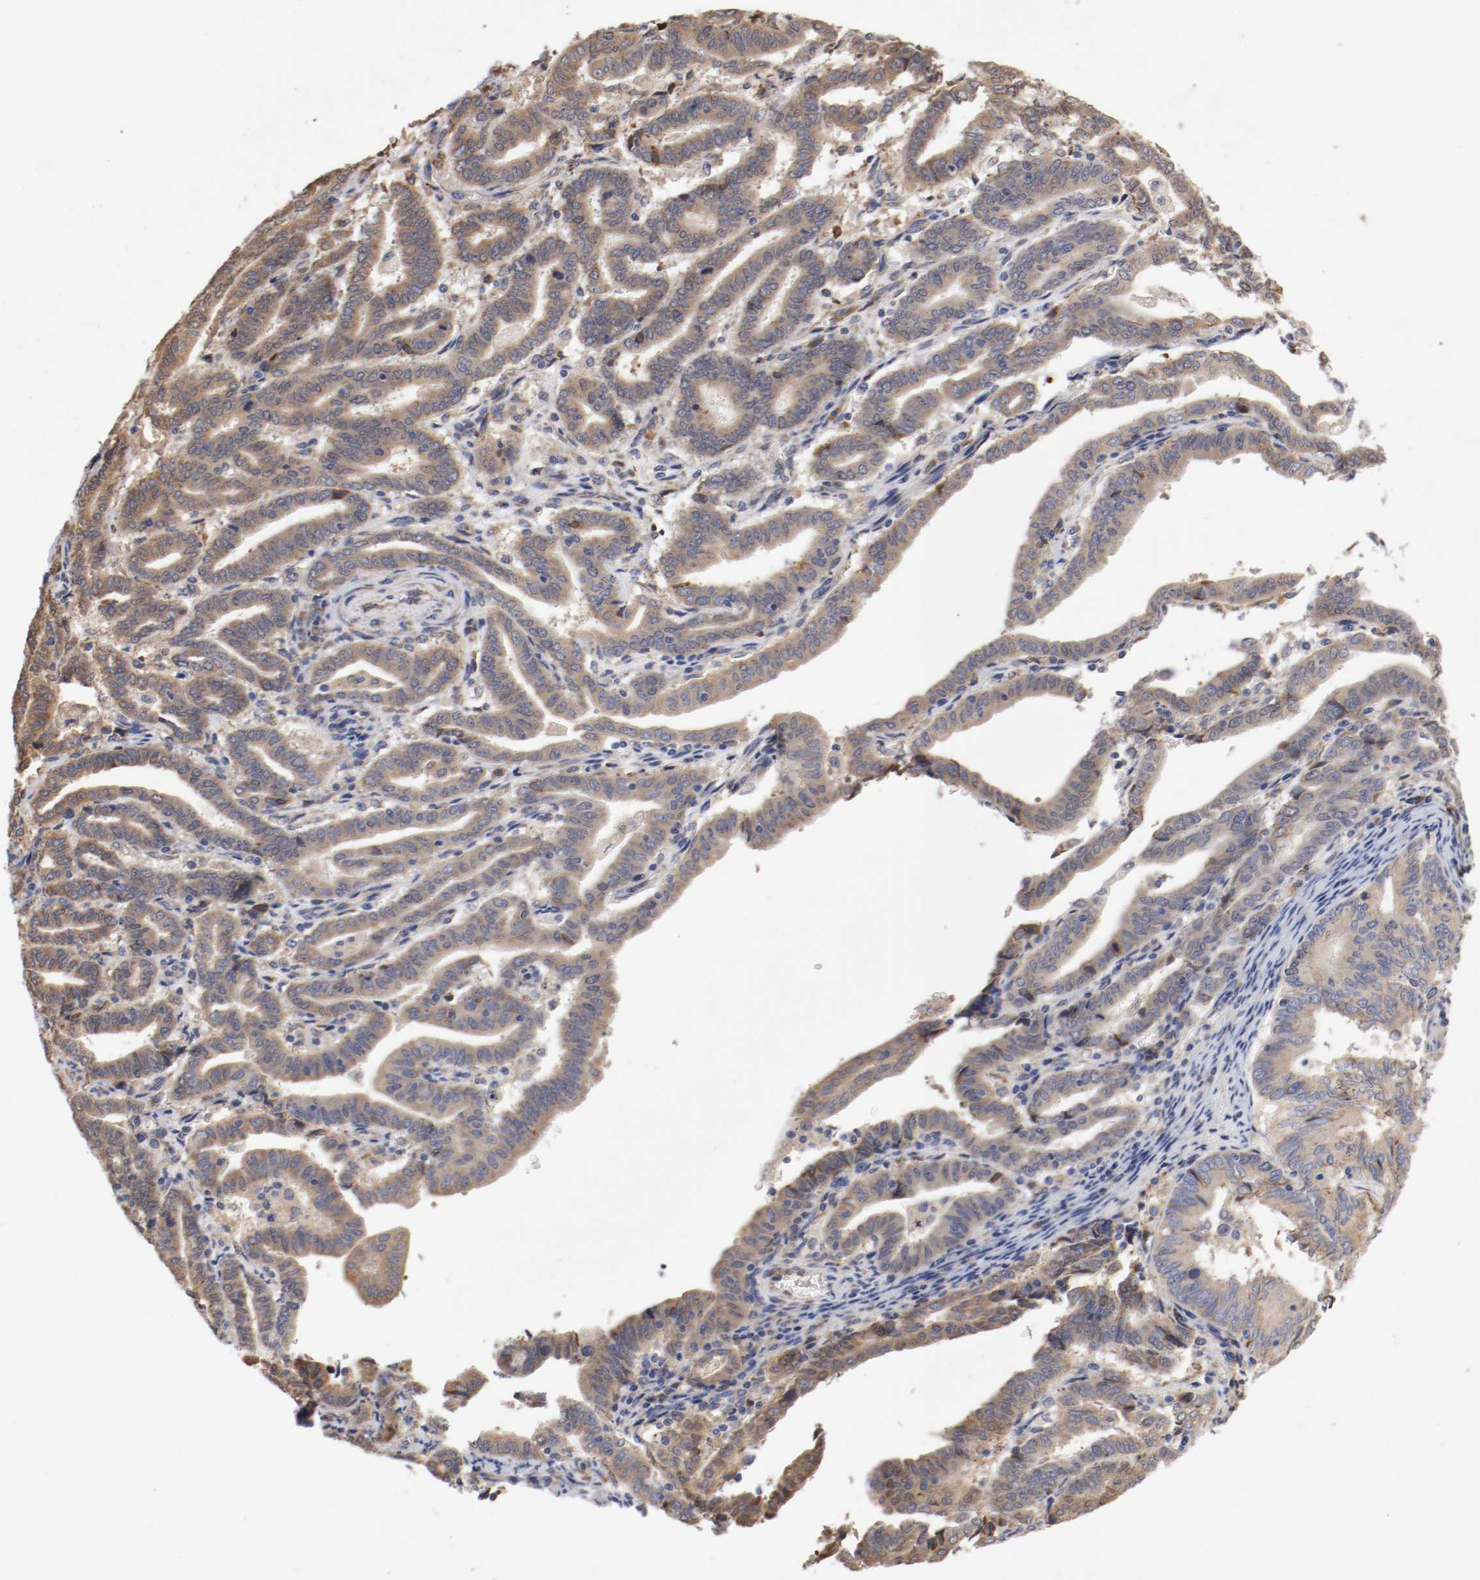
{"staining": {"intensity": "weak", "quantity": ">75%", "location": "cytoplasmic/membranous"}, "tissue": "endometrial cancer", "cell_type": "Tumor cells", "image_type": "cancer", "snomed": [{"axis": "morphology", "description": "Adenocarcinoma, NOS"}, {"axis": "topography", "description": "Uterus"}], "caption": "Weak cytoplasmic/membranous positivity is present in approximately >75% of tumor cells in endometrial cancer (adenocarcinoma).", "gene": "TNFSF13", "patient": {"sex": "female", "age": 83}}